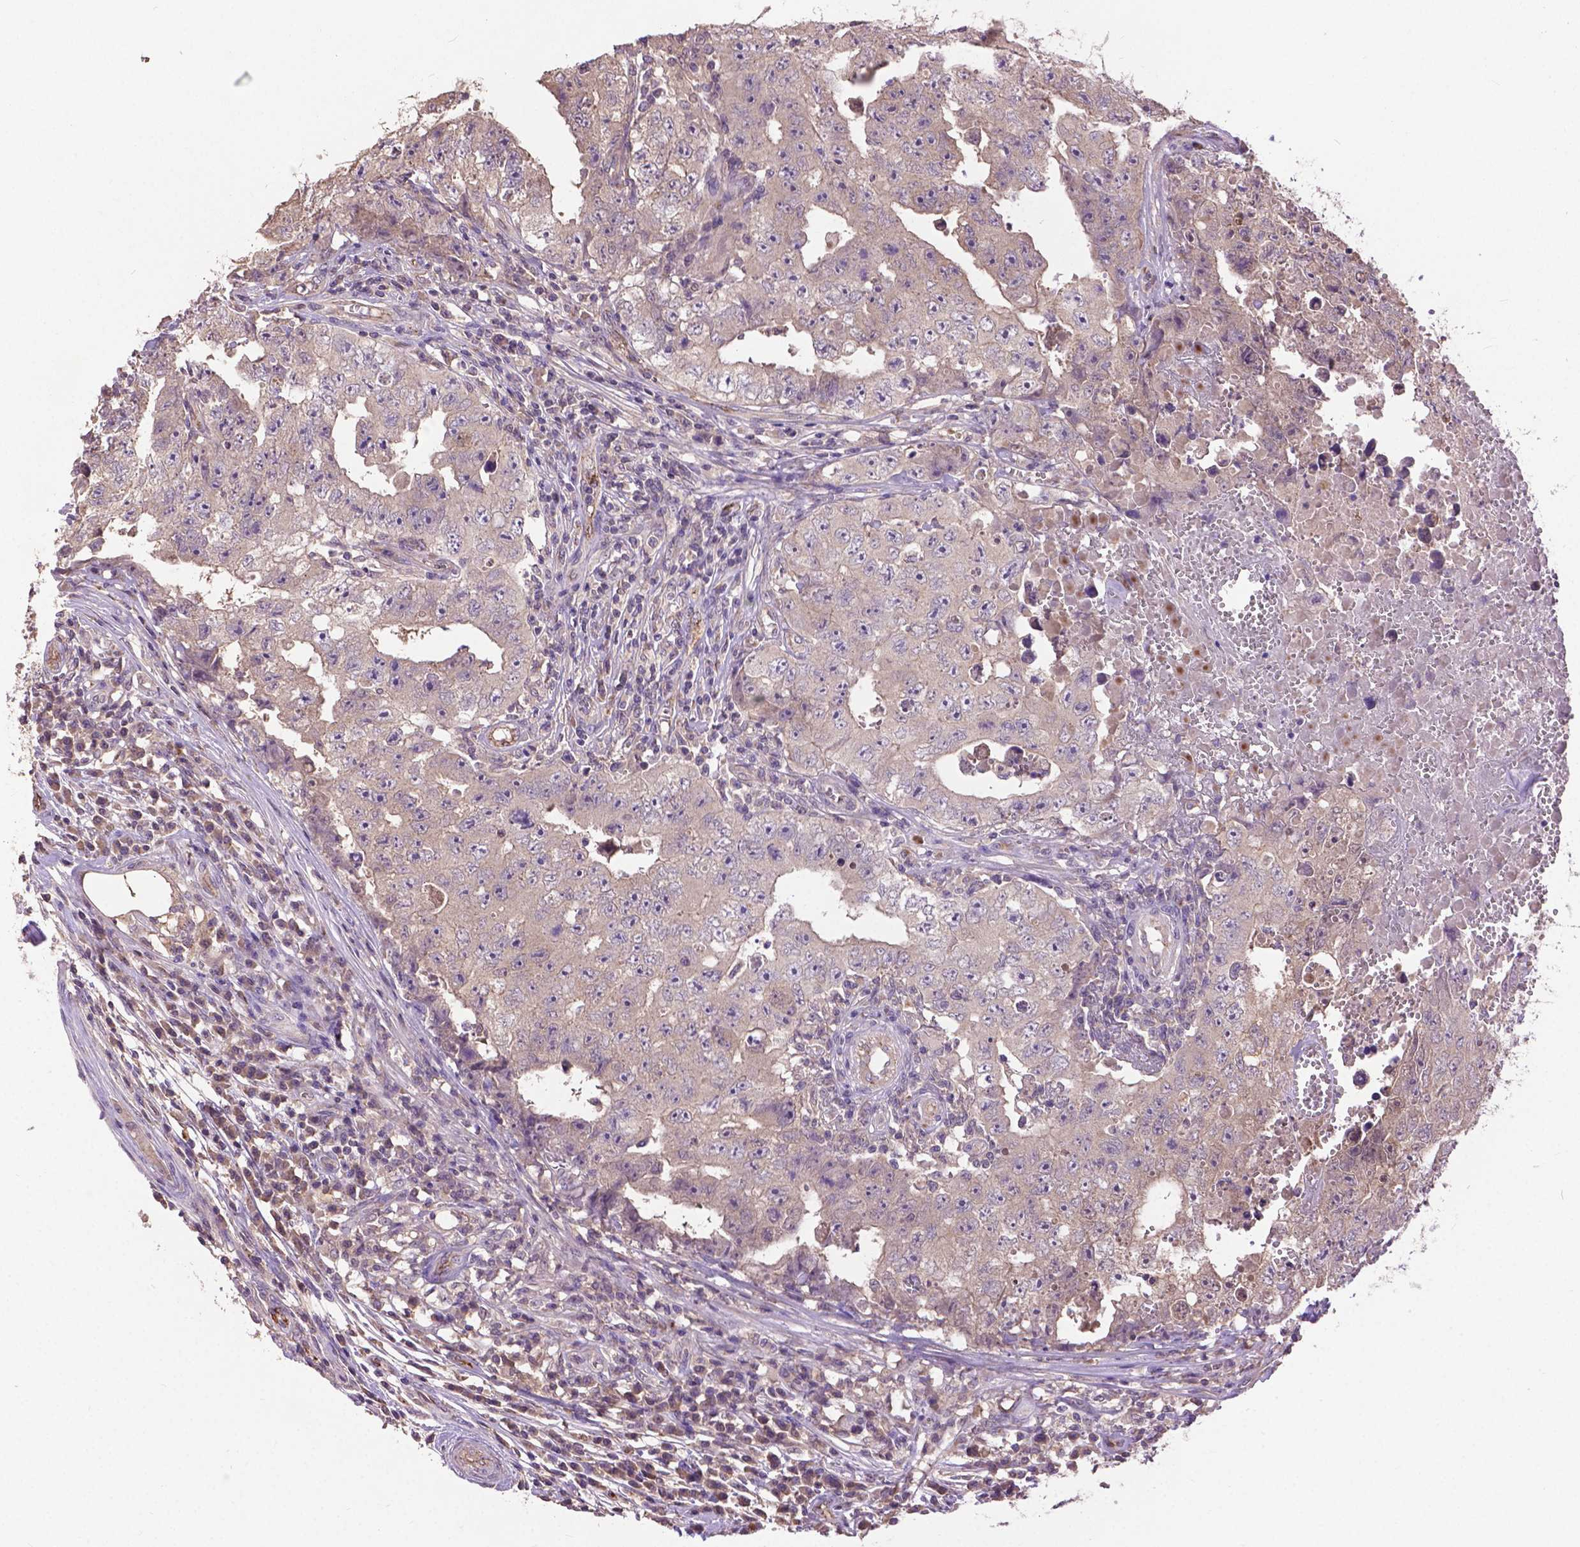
{"staining": {"intensity": "weak", "quantity": "25%-75%", "location": "cytoplasmic/membranous"}, "tissue": "testis cancer", "cell_type": "Tumor cells", "image_type": "cancer", "snomed": [{"axis": "morphology", "description": "Carcinoma, Embryonal, NOS"}, {"axis": "topography", "description": "Testis"}], "caption": "A histopathology image showing weak cytoplasmic/membranous staining in approximately 25%-75% of tumor cells in embryonal carcinoma (testis), as visualized by brown immunohistochemical staining.", "gene": "ZNF337", "patient": {"sex": "male", "age": 36}}